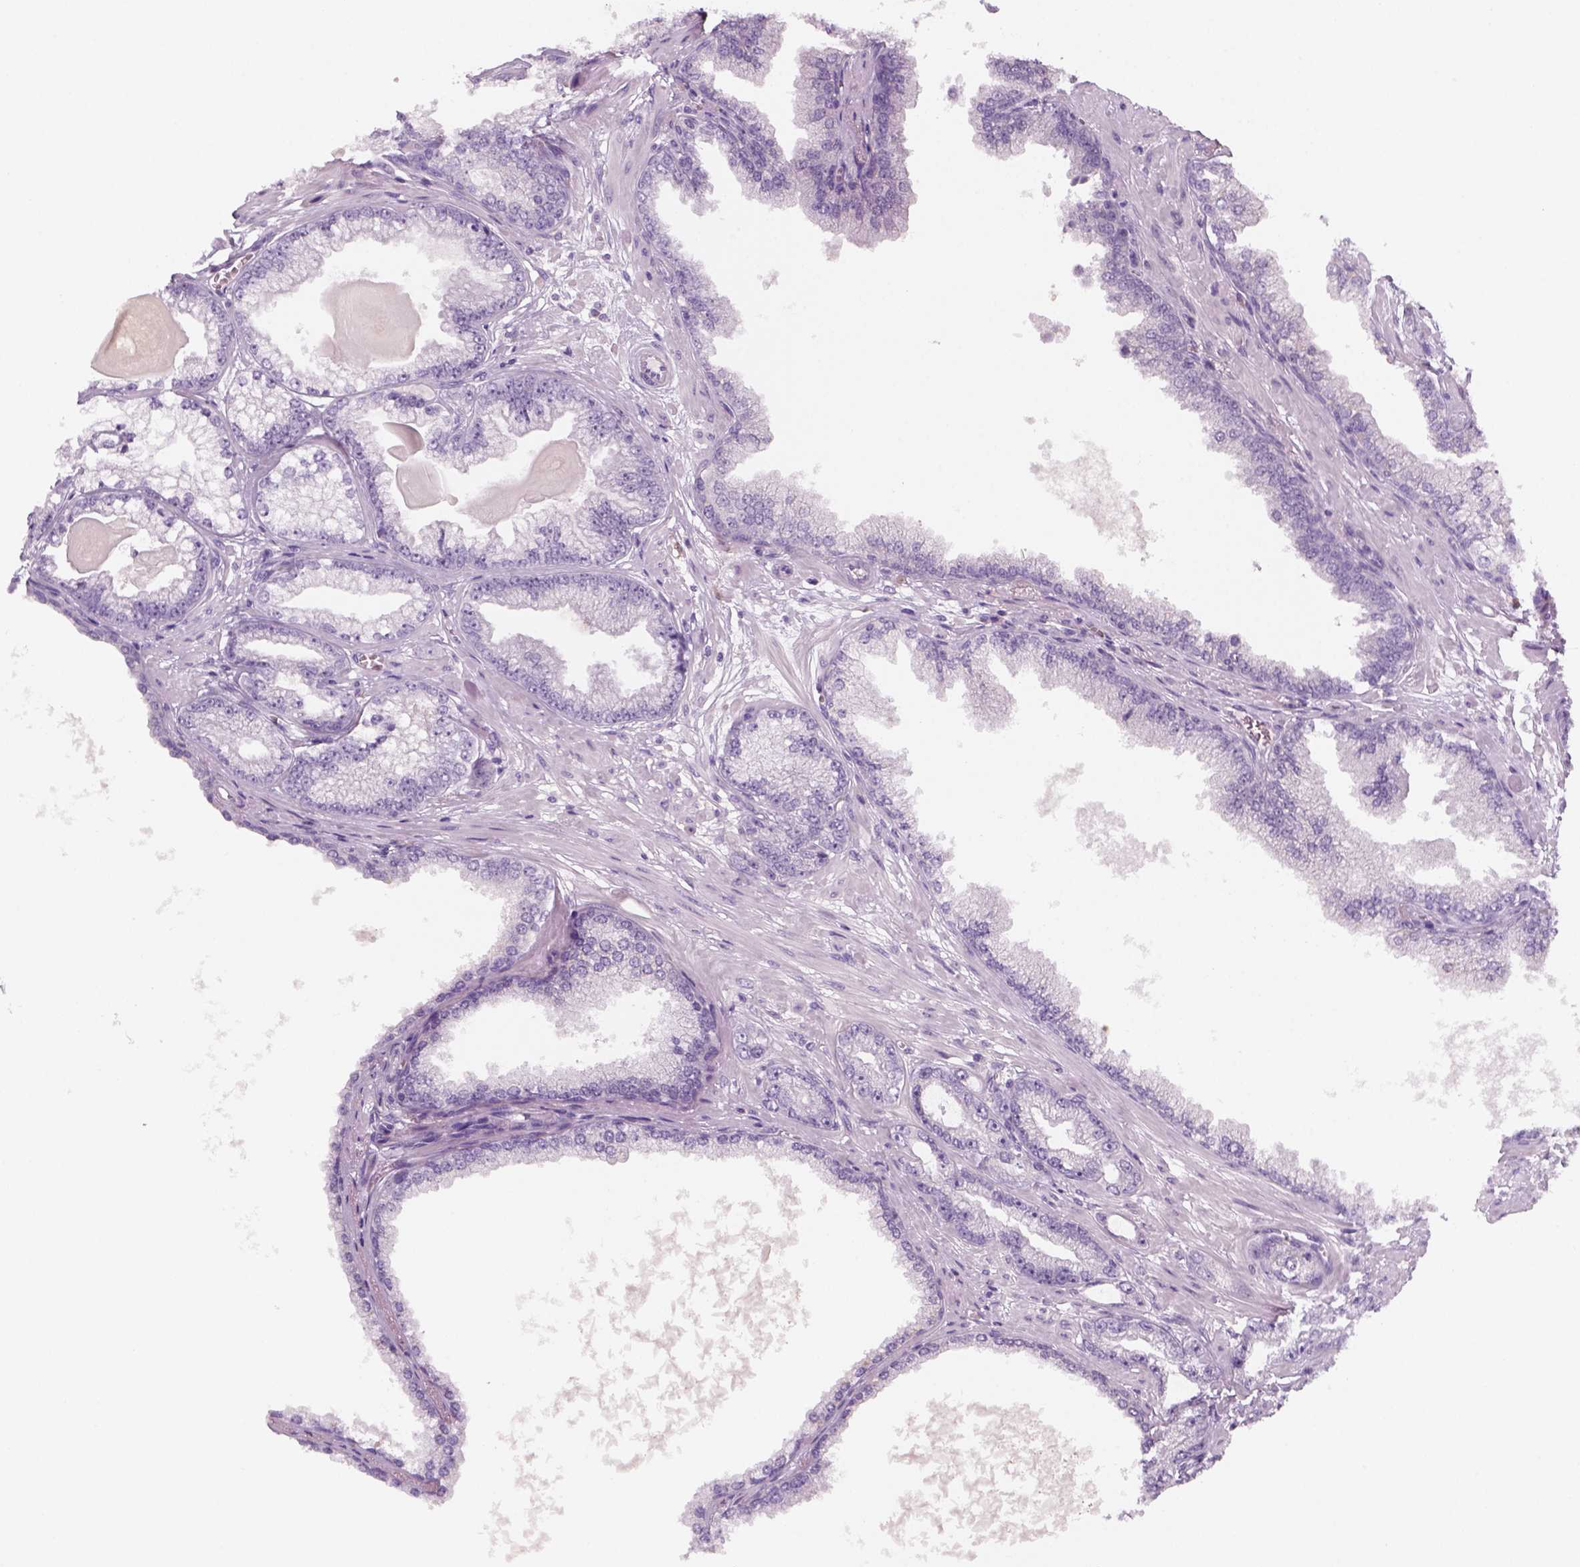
{"staining": {"intensity": "negative", "quantity": "none", "location": "none"}, "tissue": "prostate cancer", "cell_type": "Tumor cells", "image_type": "cancer", "snomed": [{"axis": "morphology", "description": "Adenocarcinoma, Low grade"}, {"axis": "topography", "description": "Prostate"}], "caption": "This histopathology image is of prostate cancer stained with immunohistochemistry (IHC) to label a protein in brown with the nuclei are counter-stained blue. There is no positivity in tumor cells.", "gene": "KRT25", "patient": {"sex": "male", "age": 64}}